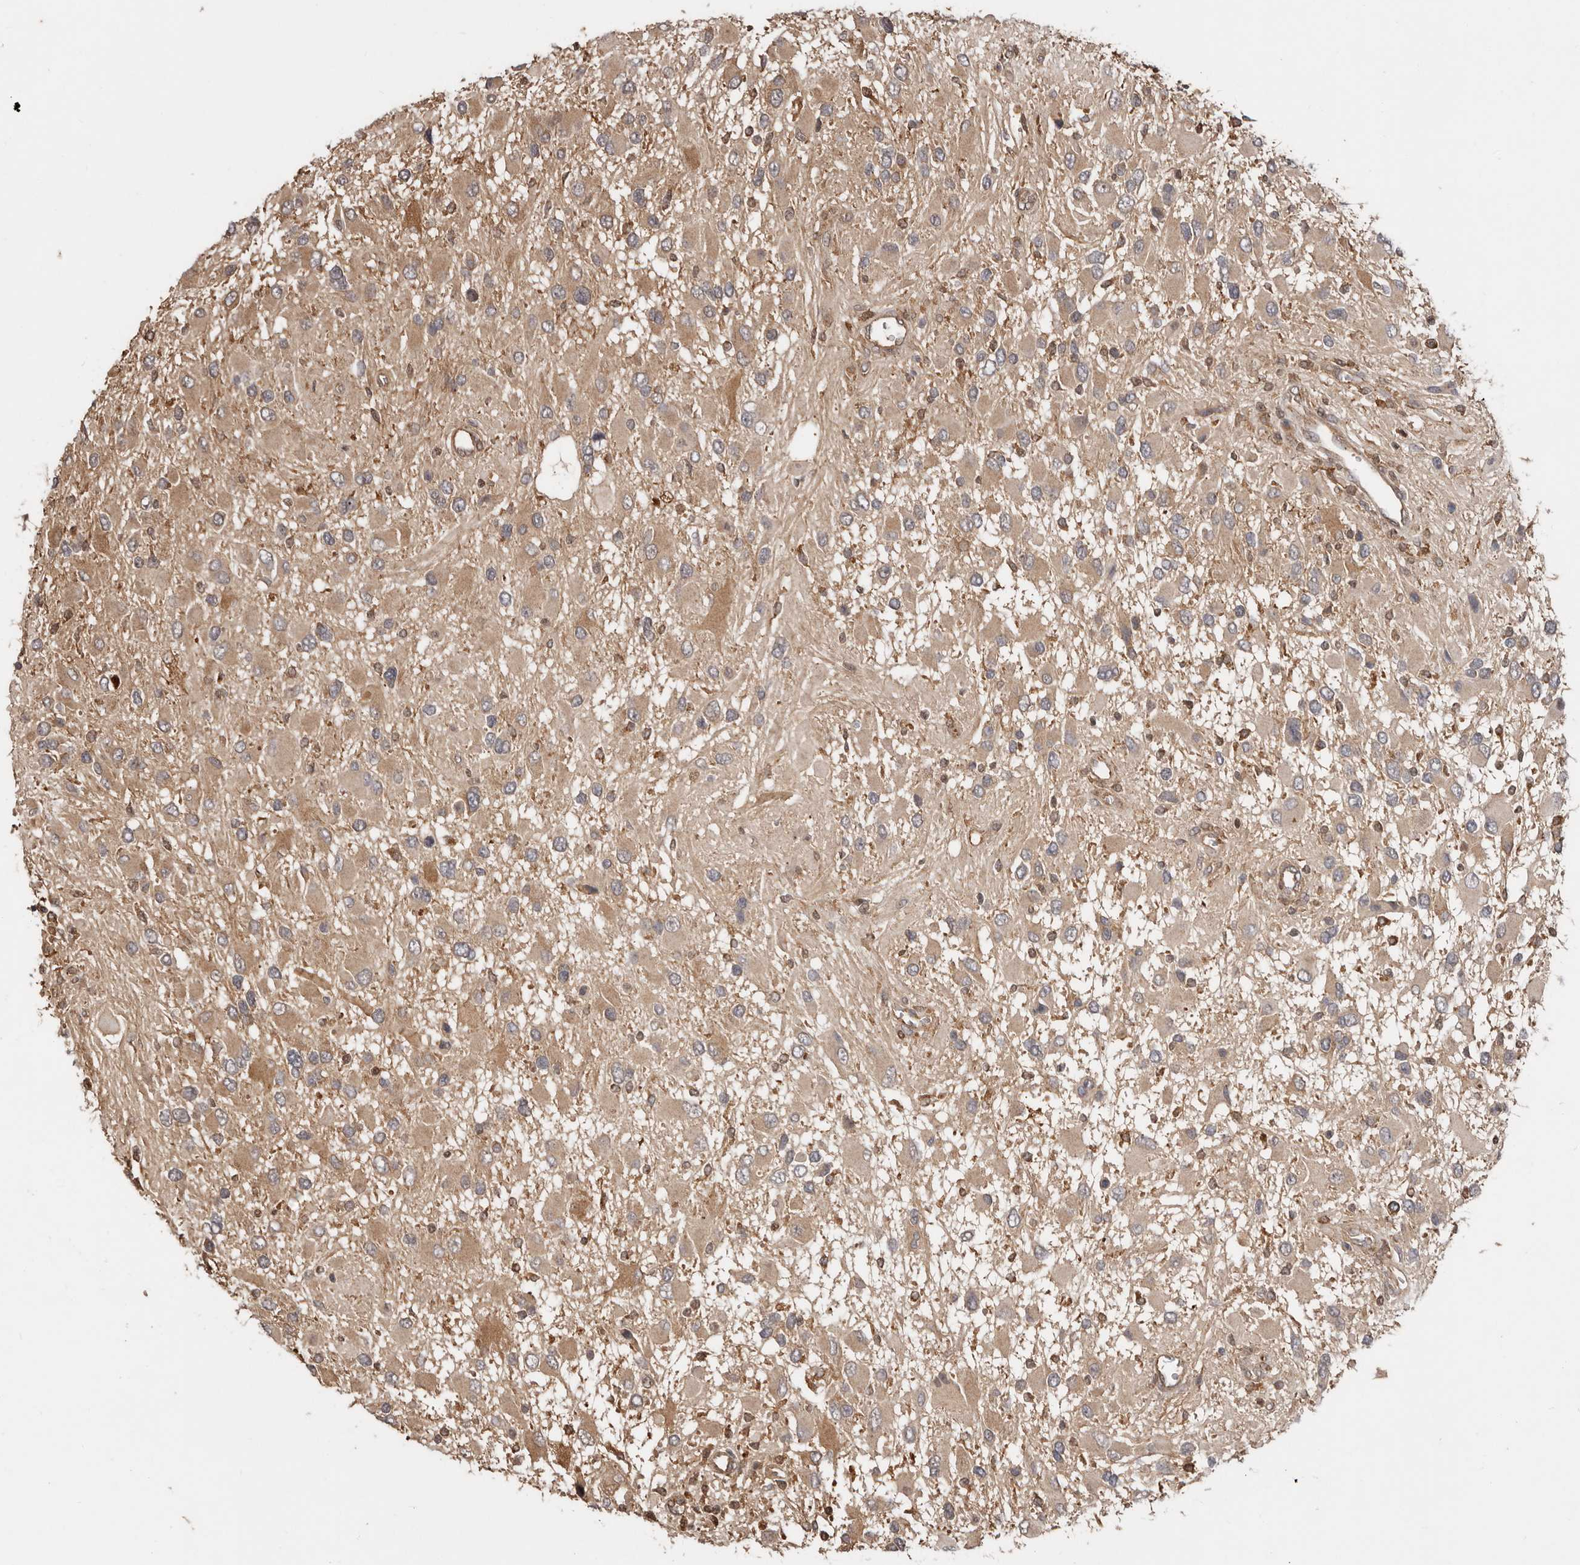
{"staining": {"intensity": "moderate", "quantity": ">75%", "location": "cytoplasmic/membranous"}, "tissue": "glioma", "cell_type": "Tumor cells", "image_type": "cancer", "snomed": [{"axis": "morphology", "description": "Glioma, malignant, High grade"}, {"axis": "topography", "description": "Brain"}], "caption": "Tumor cells exhibit medium levels of moderate cytoplasmic/membranous positivity in about >75% of cells in human glioma.", "gene": "RSPO2", "patient": {"sex": "male", "age": 53}}